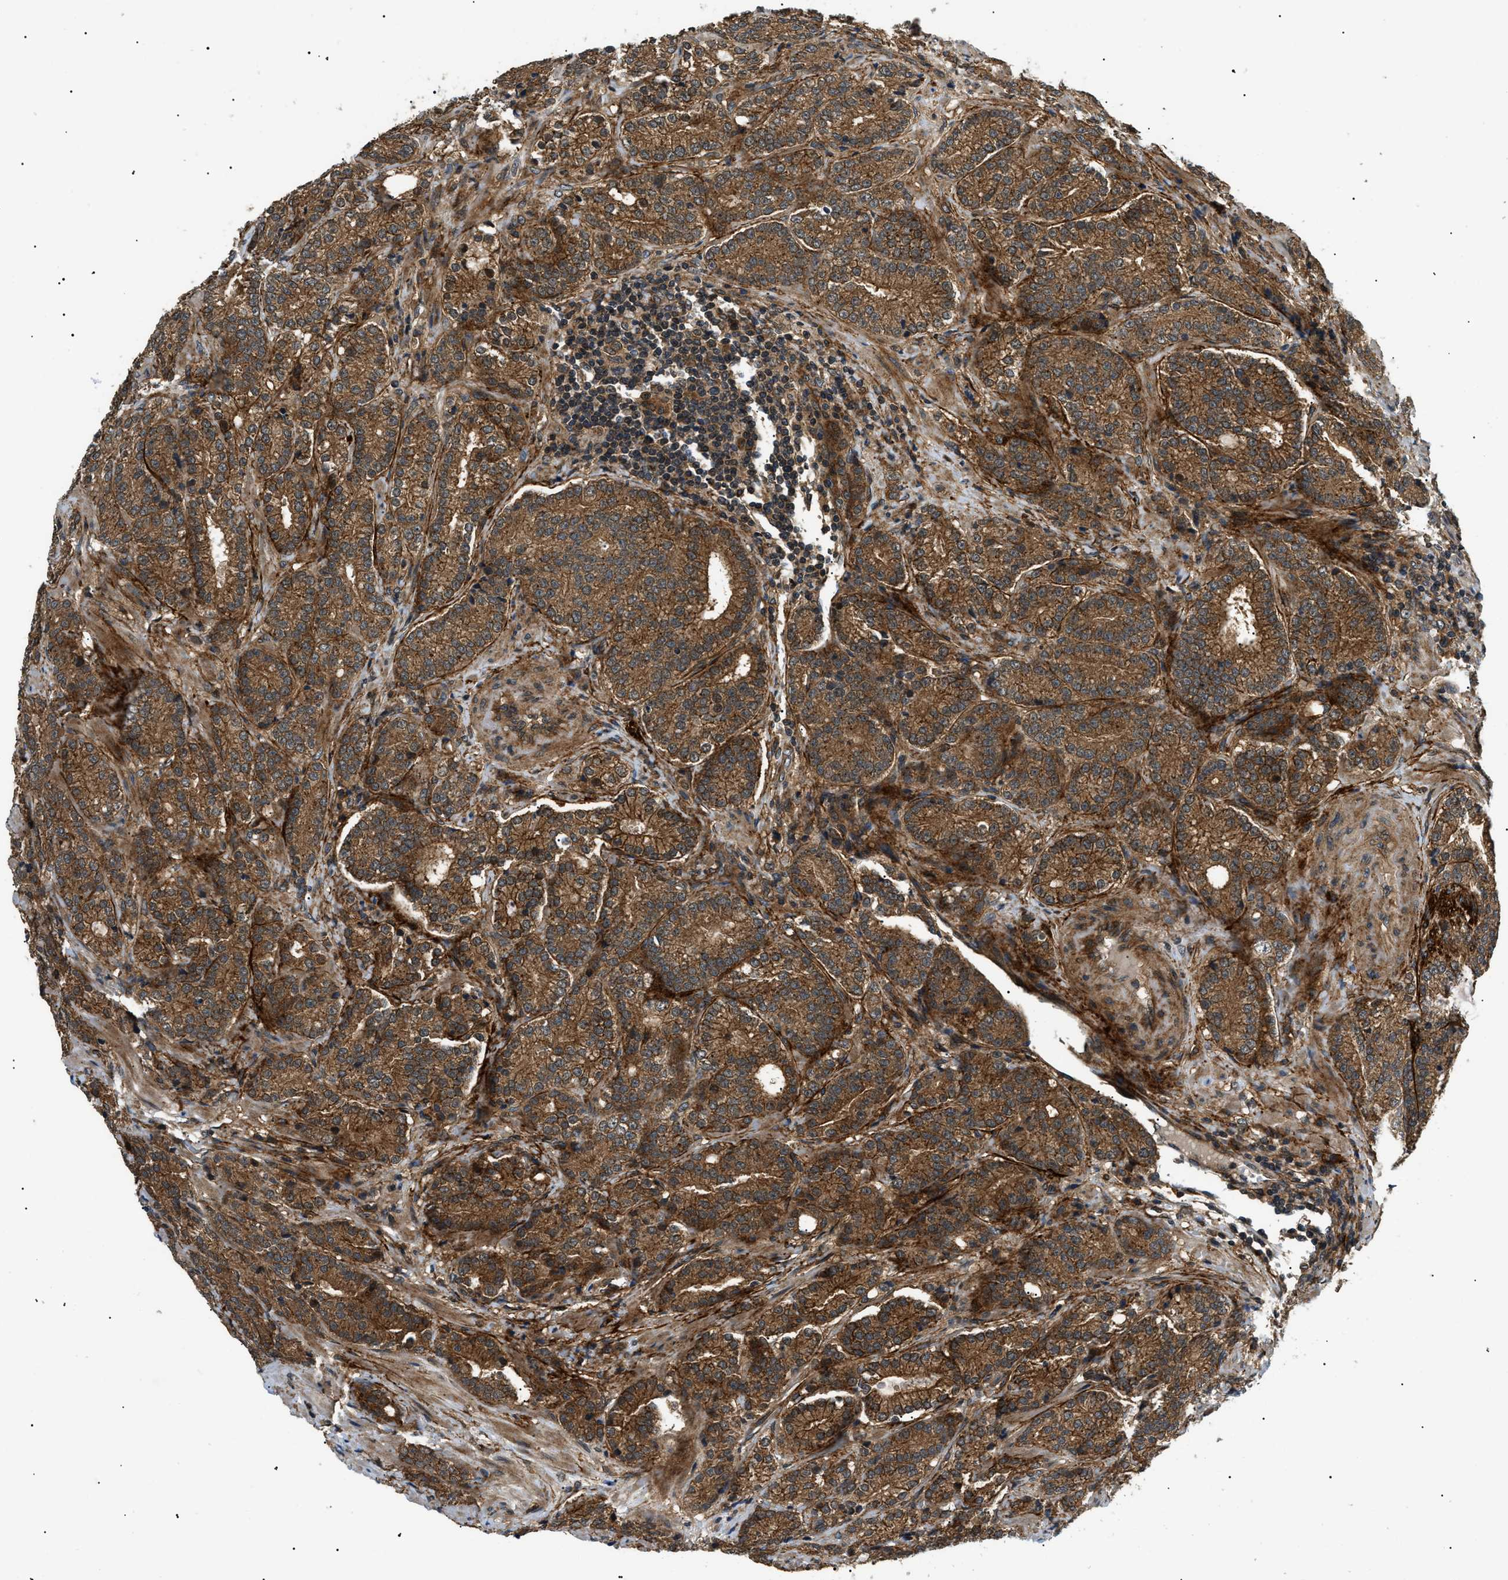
{"staining": {"intensity": "strong", "quantity": ">75%", "location": "cytoplasmic/membranous"}, "tissue": "prostate cancer", "cell_type": "Tumor cells", "image_type": "cancer", "snomed": [{"axis": "morphology", "description": "Adenocarcinoma, High grade"}, {"axis": "topography", "description": "Prostate"}], "caption": "Human adenocarcinoma (high-grade) (prostate) stained for a protein (brown) displays strong cytoplasmic/membranous positive expression in approximately >75% of tumor cells.", "gene": "ATP6AP1", "patient": {"sex": "male", "age": 61}}